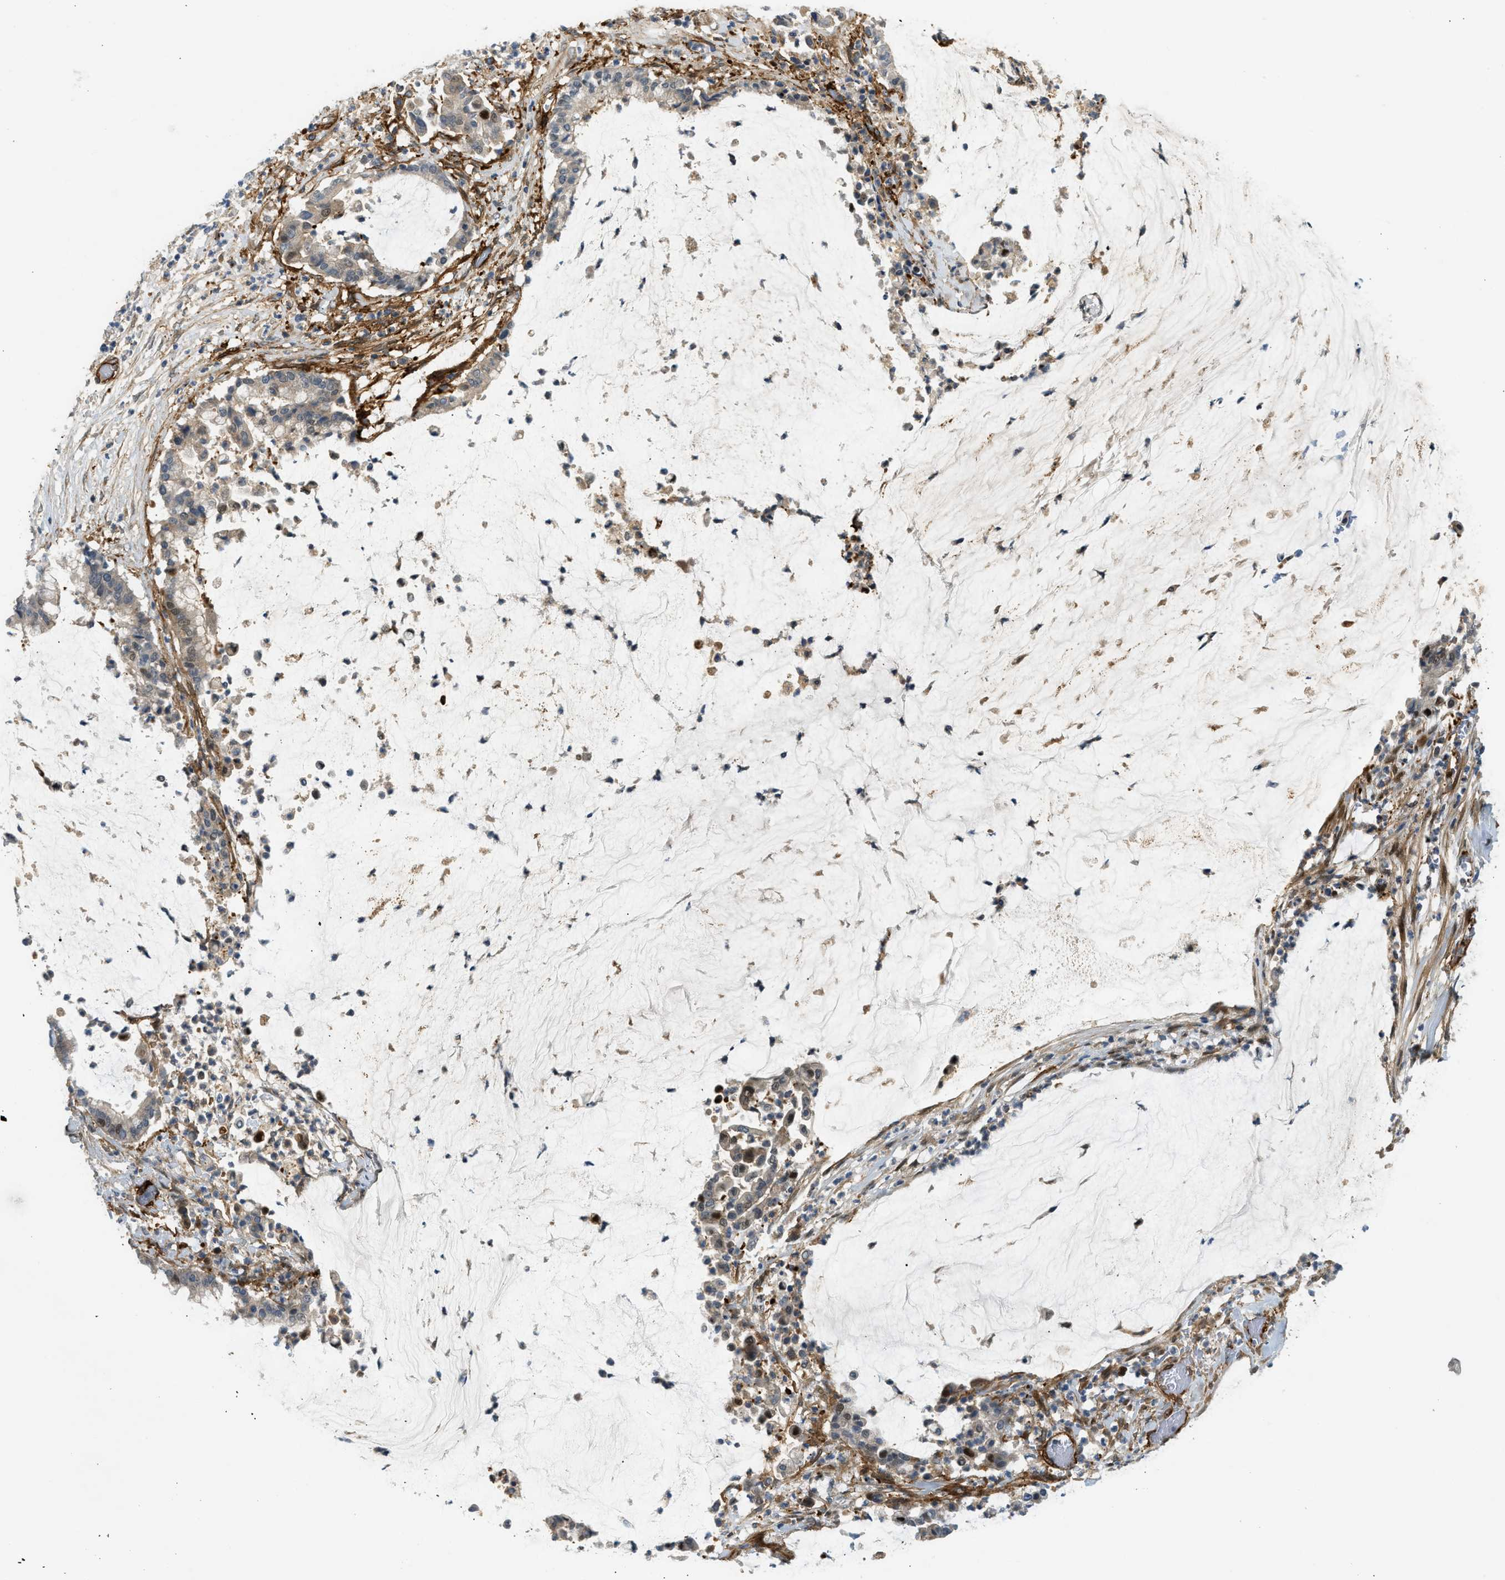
{"staining": {"intensity": "weak", "quantity": ">75%", "location": "cytoplasmic/membranous"}, "tissue": "pancreatic cancer", "cell_type": "Tumor cells", "image_type": "cancer", "snomed": [{"axis": "morphology", "description": "Adenocarcinoma, NOS"}, {"axis": "topography", "description": "Pancreas"}], "caption": "Brown immunohistochemical staining in pancreatic adenocarcinoma displays weak cytoplasmic/membranous staining in approximately >75% of tumor cells. (IHC, brightfield microscopy, high magnification).", "gene": "EDNRA", "patient": {"sex": "male", "age": 41}}